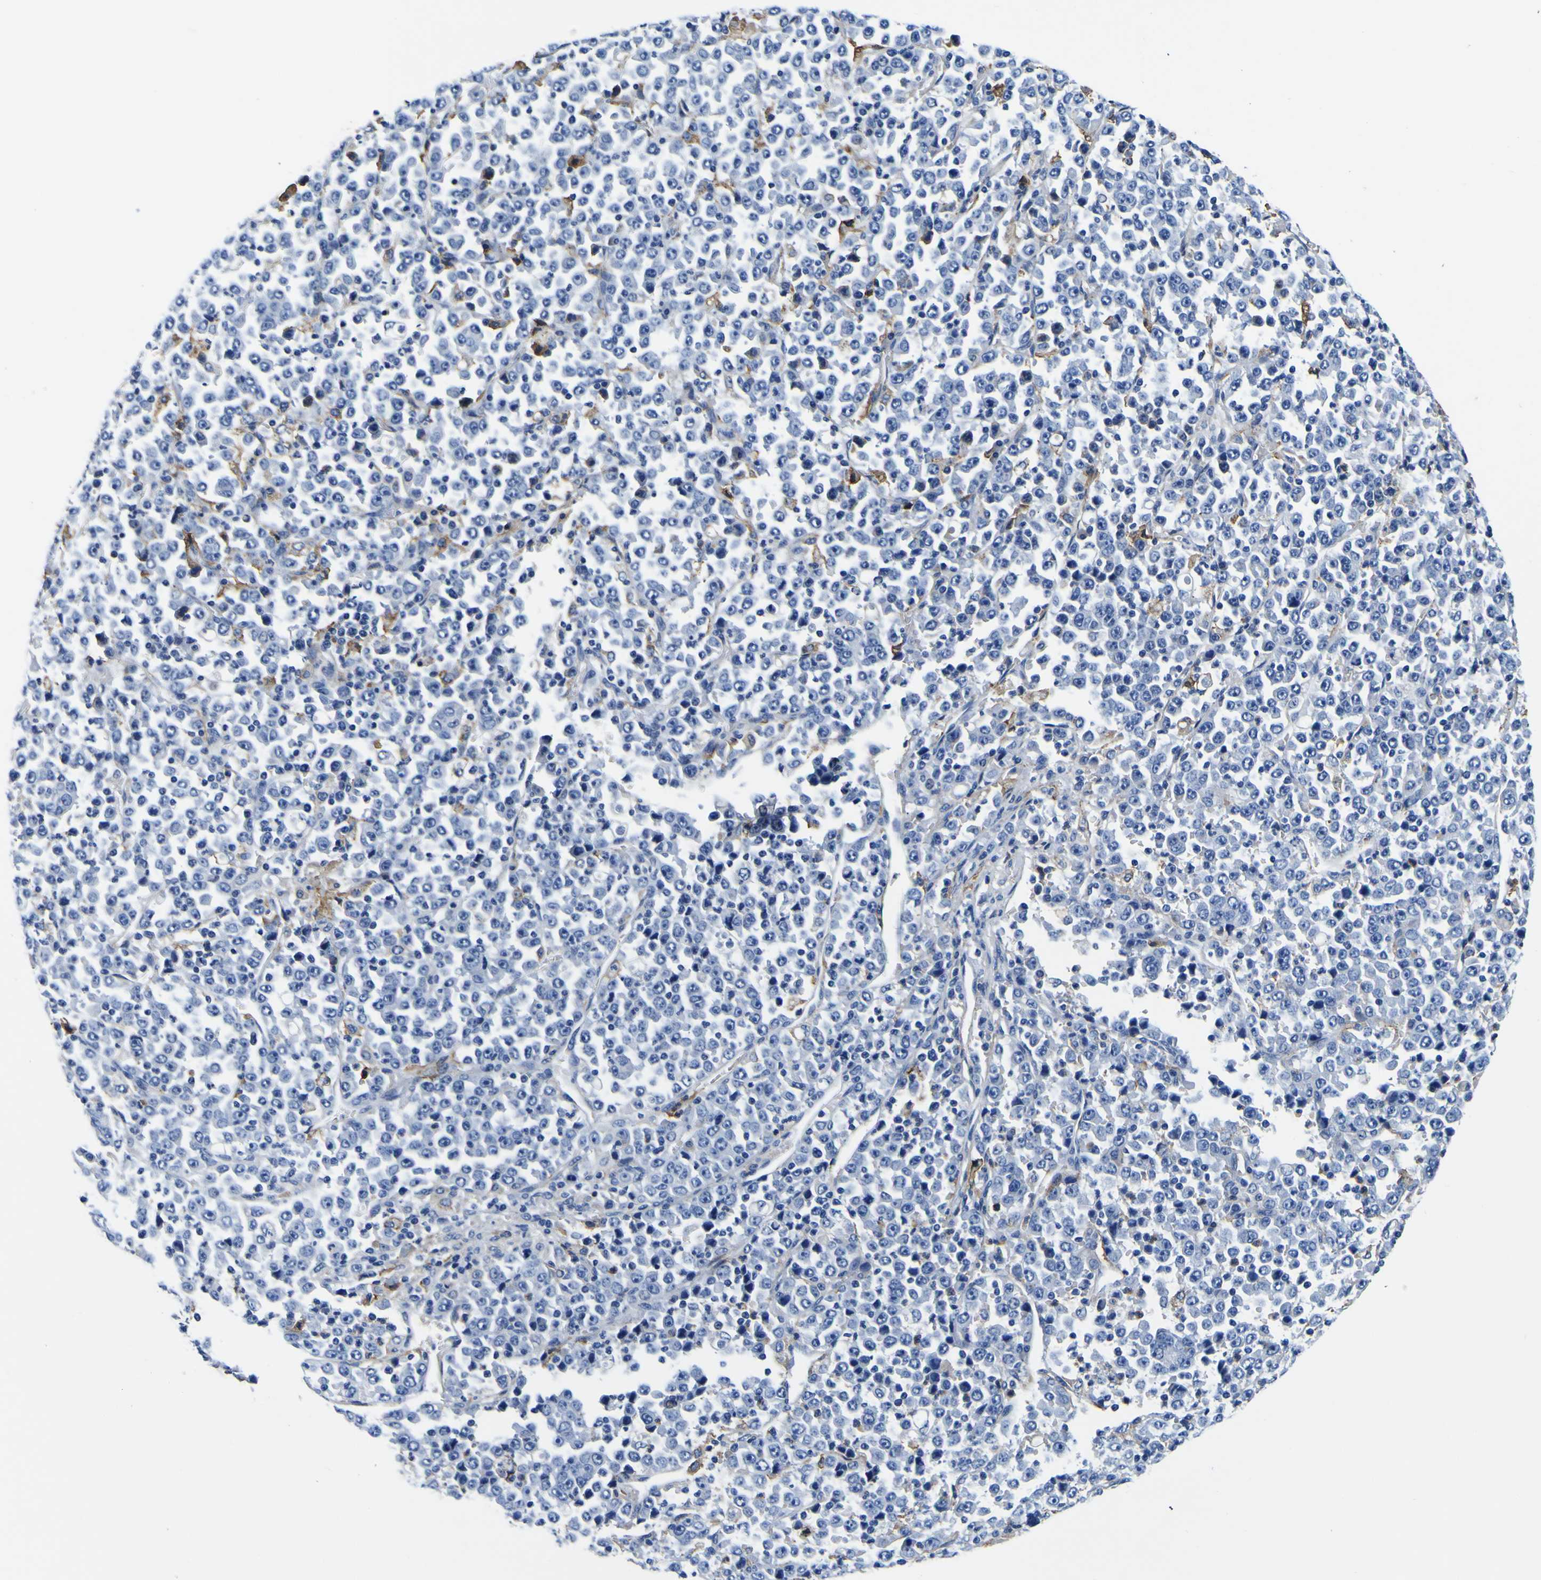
{"staining": {"intensity": "negative", "quantity": "none", "location": "none"}, "tissue": "stomach cancer", "cell_type": "Tumor cells", "image_type": "cancer", "snomed": [{"axis": "morphology", "description": "Normal tissue, NOS"}, {"axis": "morphology", "description": "Adenocarcinoma, NOS"}, {"axis": "topography", "description": "Stomach, upper"}, {"axis": "topography", "description": "Stomach"}], "caption": "This is an immunohistochemistry (IHC) histopathology image of human adenocarcinoma (stomach). There is no positivity in tumor cells.", "gene": "PXDN", "patient": {"sex": "male", "age": 59}}